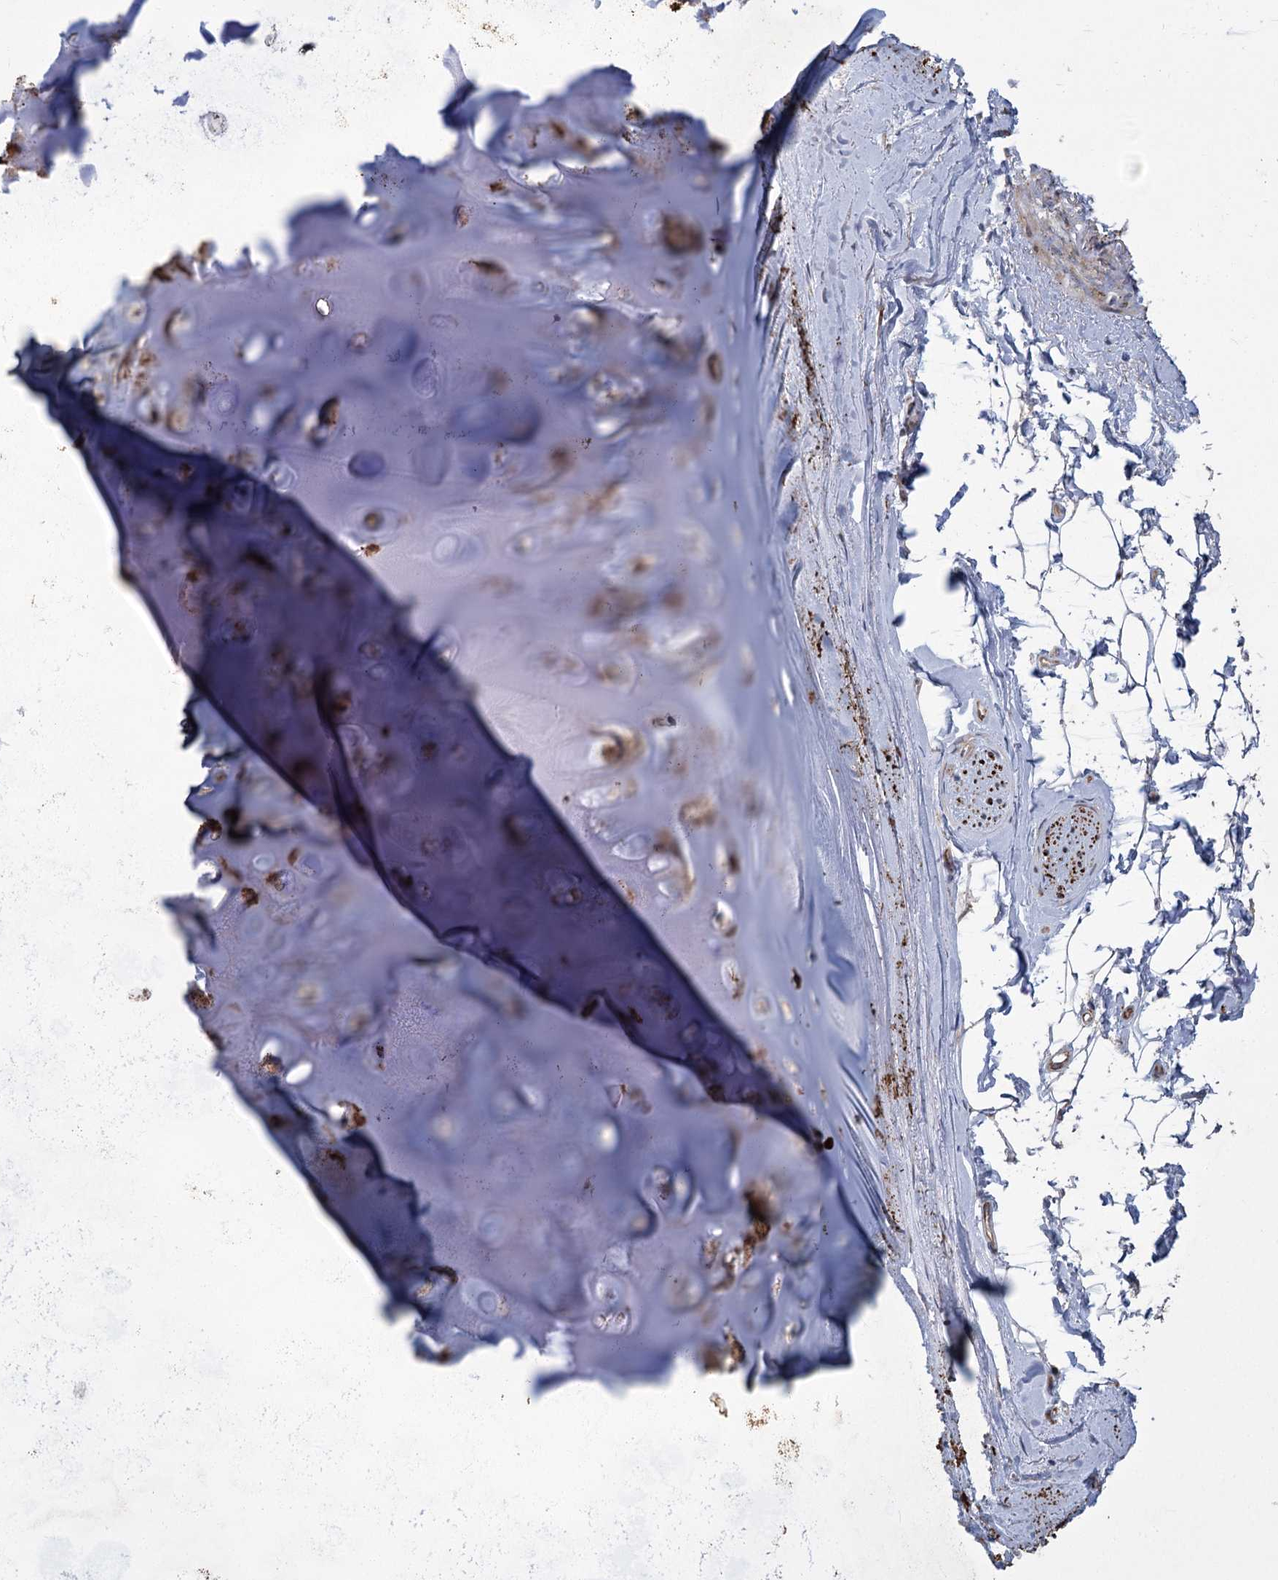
{"staining": {"intensity": "weak", "quantity": "25%-75%", "location": "cytoplasmic/membranous"}, "tissue": "adipose tissue", "cell_type": "Adipocytes", "image_type": "normal", "snomed": [{"axis": "morphology", "description": "Normal tissue, NOS"}, {"axis": "topography", "description": "Cartilage tissue"}, {"axis": "topography", "description": "Bronchus"}], "caption": "Weak cytoplasmic/membranous positivity for a protein is identified in approximately 25%-75% of adipocytes of normal adipose tissue using immunohistochemistry.", "gene": "GCNT4", "patient": {"sex": "female", "age": 73}}